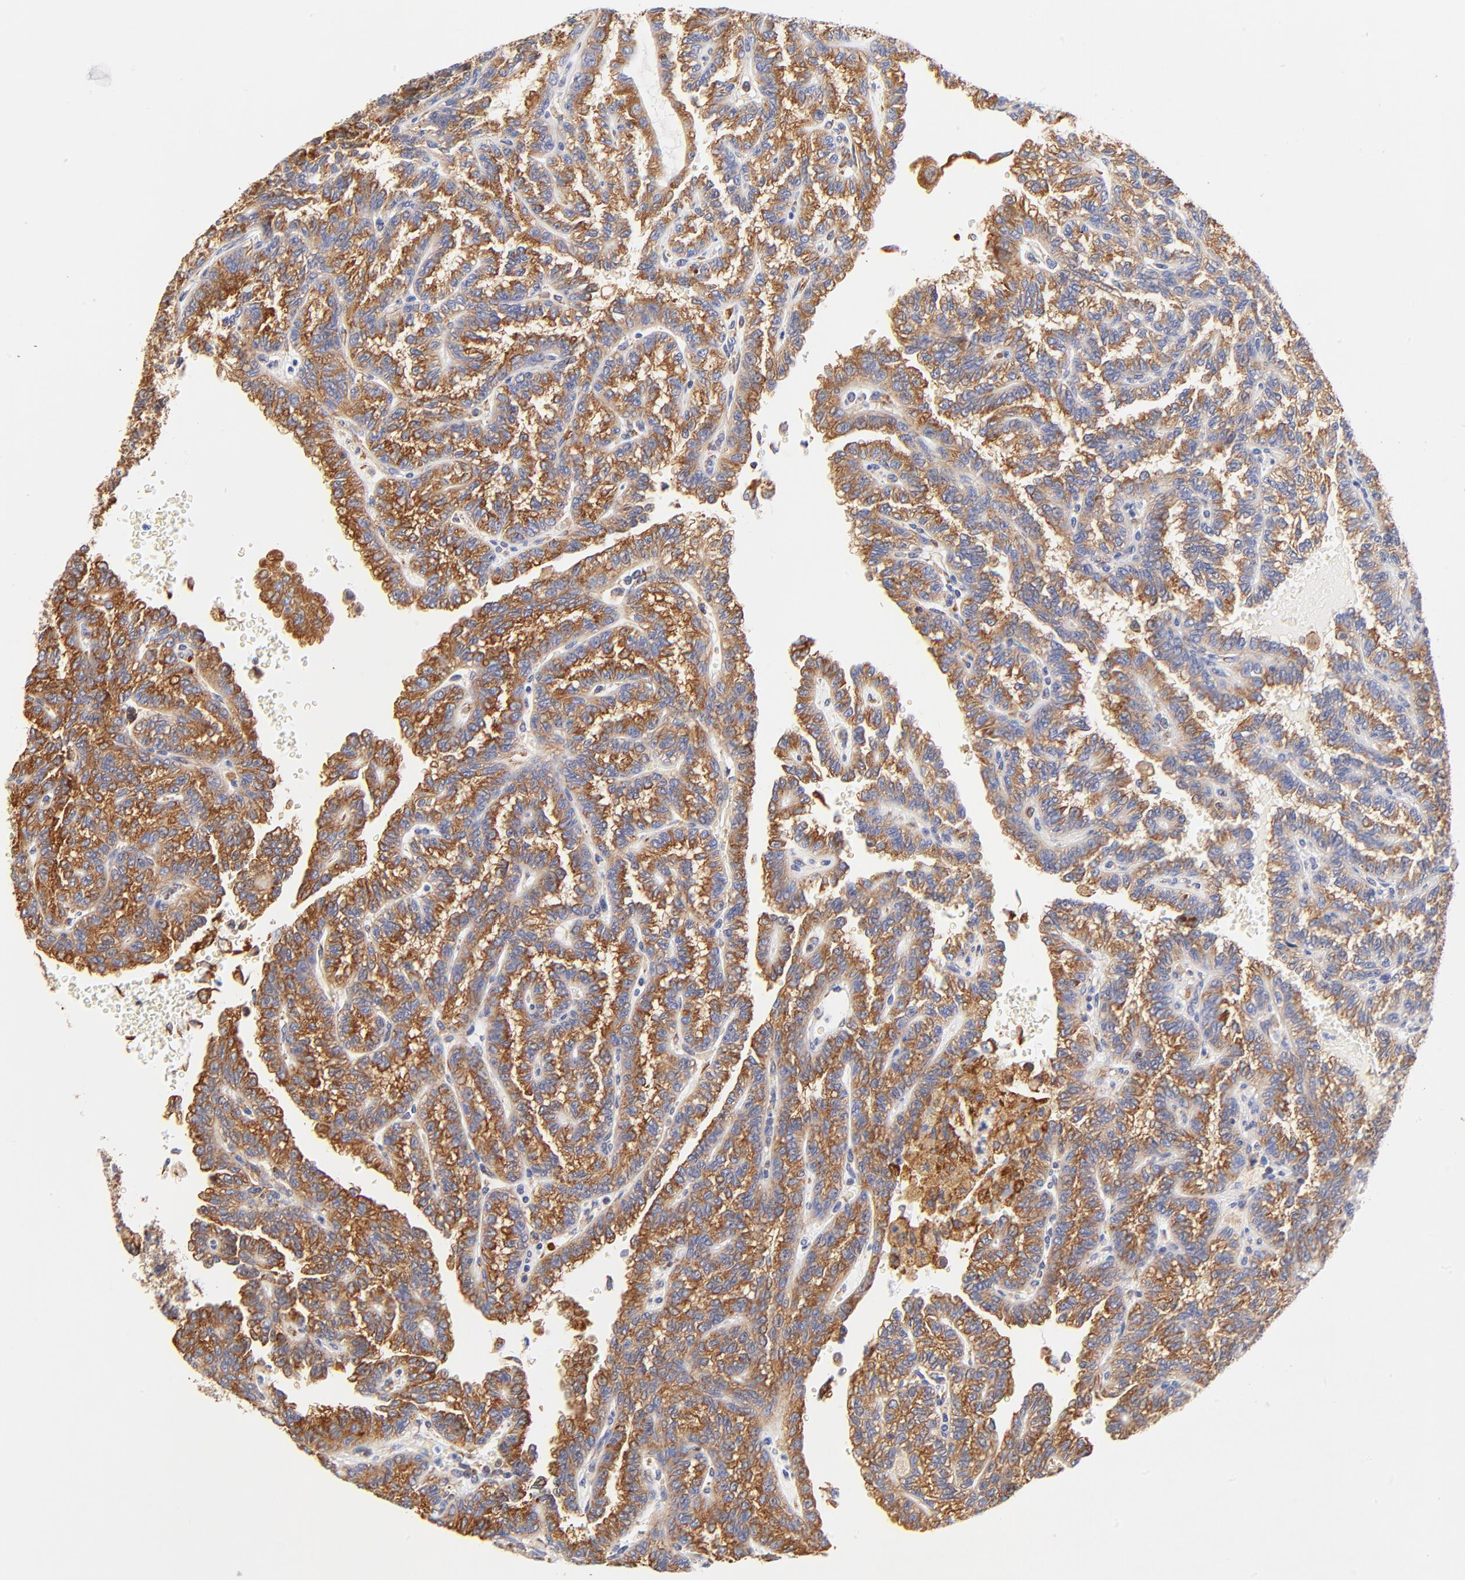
{"staining": {"intensity": "moderate", "quantity": ">75%", "location": "cytoplasmic/membranous"}, "tissue": "renal cancer", "cell_type": "Tumor cells", "image_type": "cancer", "snomed": [{"axis": "morphology", "description": "Inflammation, NOS"}, {"axis": "morphology", "description": "Adenocarcinoma, NOS"}, {"axis": "topography", "description": "Kidney"}], "caption": "Tumor cells display medium levels of moderate cytoplasmic/membranous expression in approximately >75% of cells in human renal adenocarcinoma. (IHC, brightfield microscopy, high magnification).", "gene": "RPL27", "patient": {"sex": "male", "age": 68}}